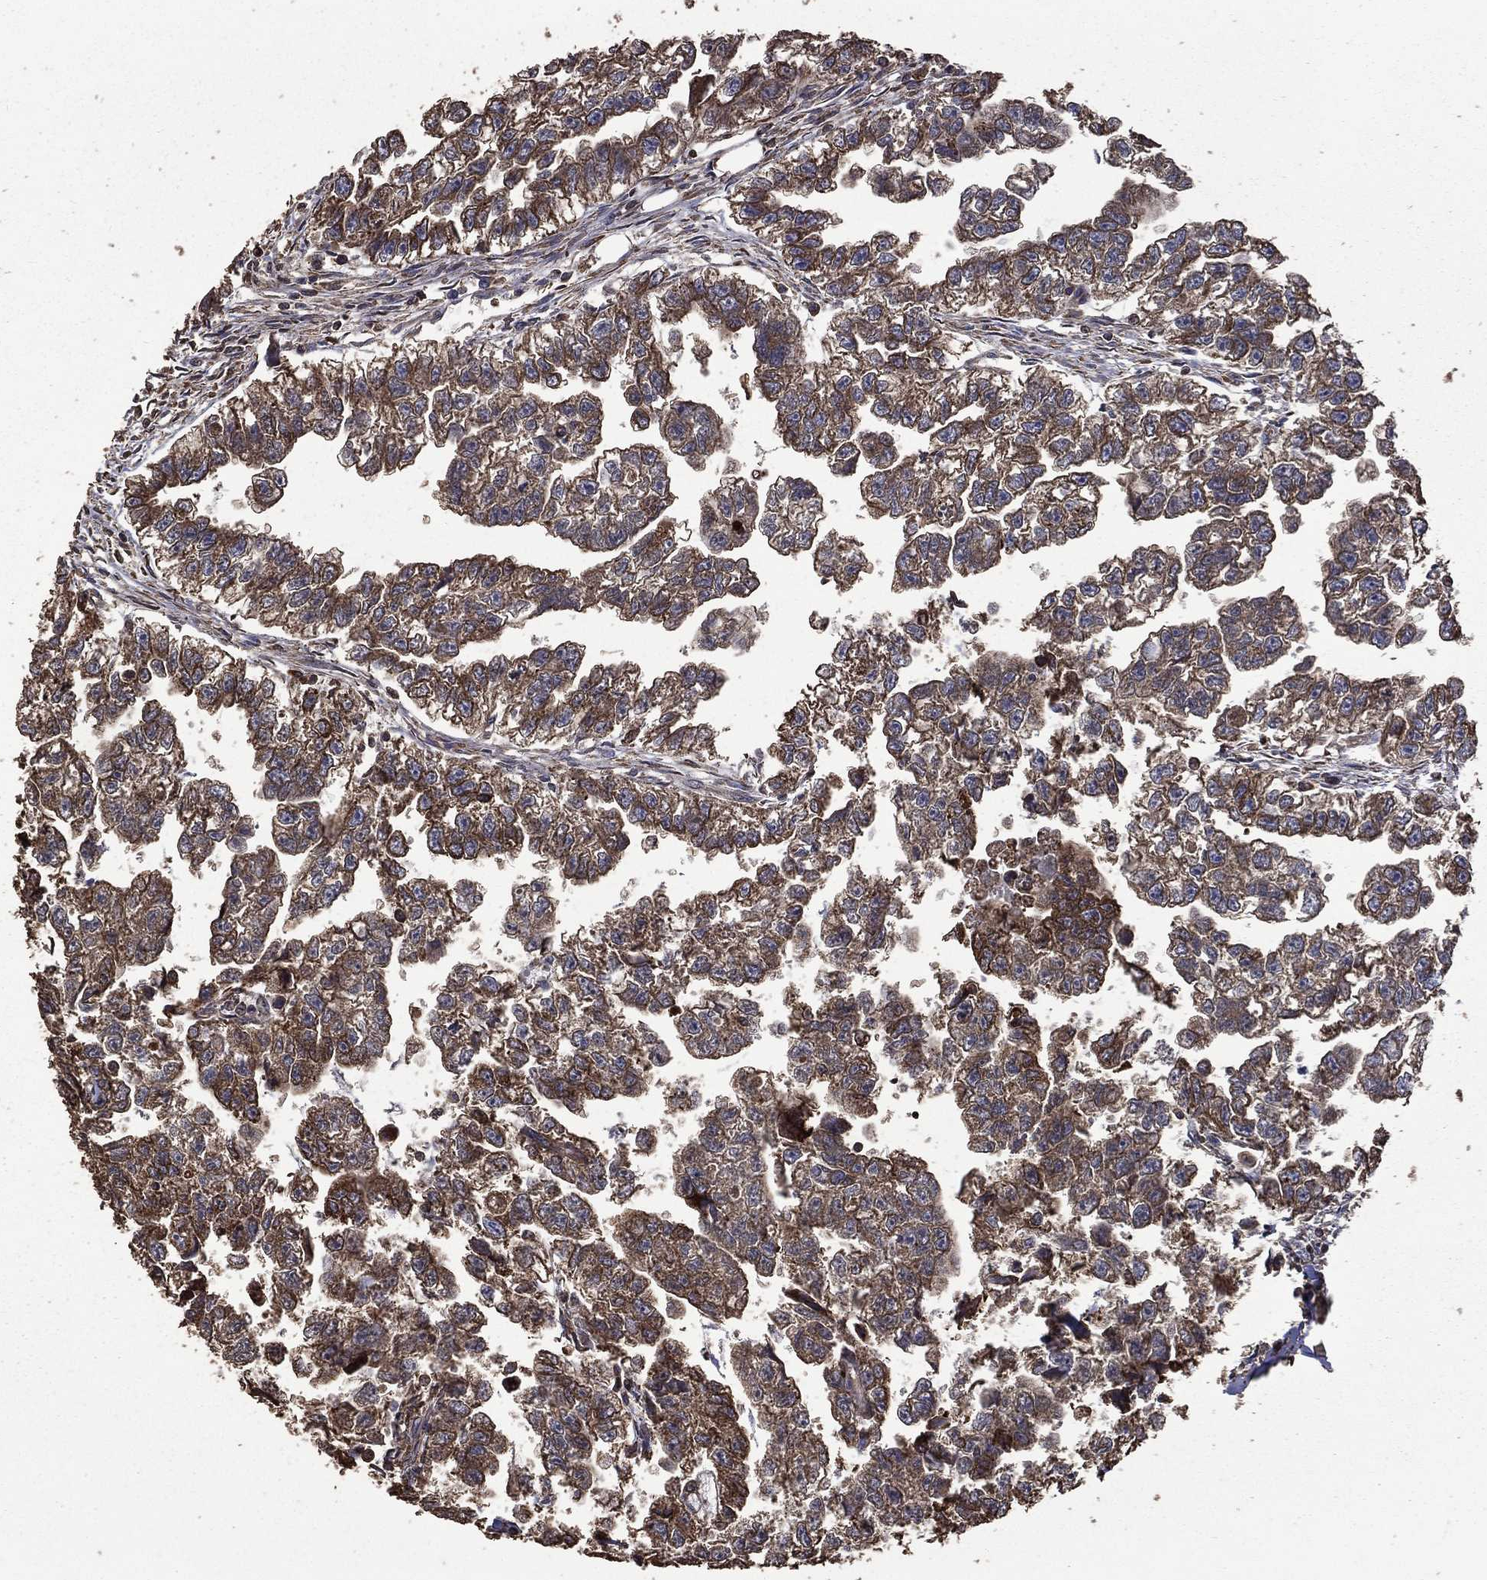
{"staining": {"intensity": "strong", "quantity": ">75%", "location": "cytoplasmic/membranous"}, "tissue": "testis cancer", "cell_type": "Tumor cells", "image_type": "cancer", "snomed": [{"axis": "morphology", "description": "Carcinoma, Embryonal, NOS"}, {"axis": "morphology", "description": "Teratoma, malignant, NOS"}, {"axis": "topography", "description": "Testis"}], "caption": "Protein staining of testis cancer (embryonal carcinoma) tissue displays strong cytoplasmic/membranous expression in about >75% of tumor cells.", "gene": "METTL27", "patient": {"sex": "male", "age": 44}}